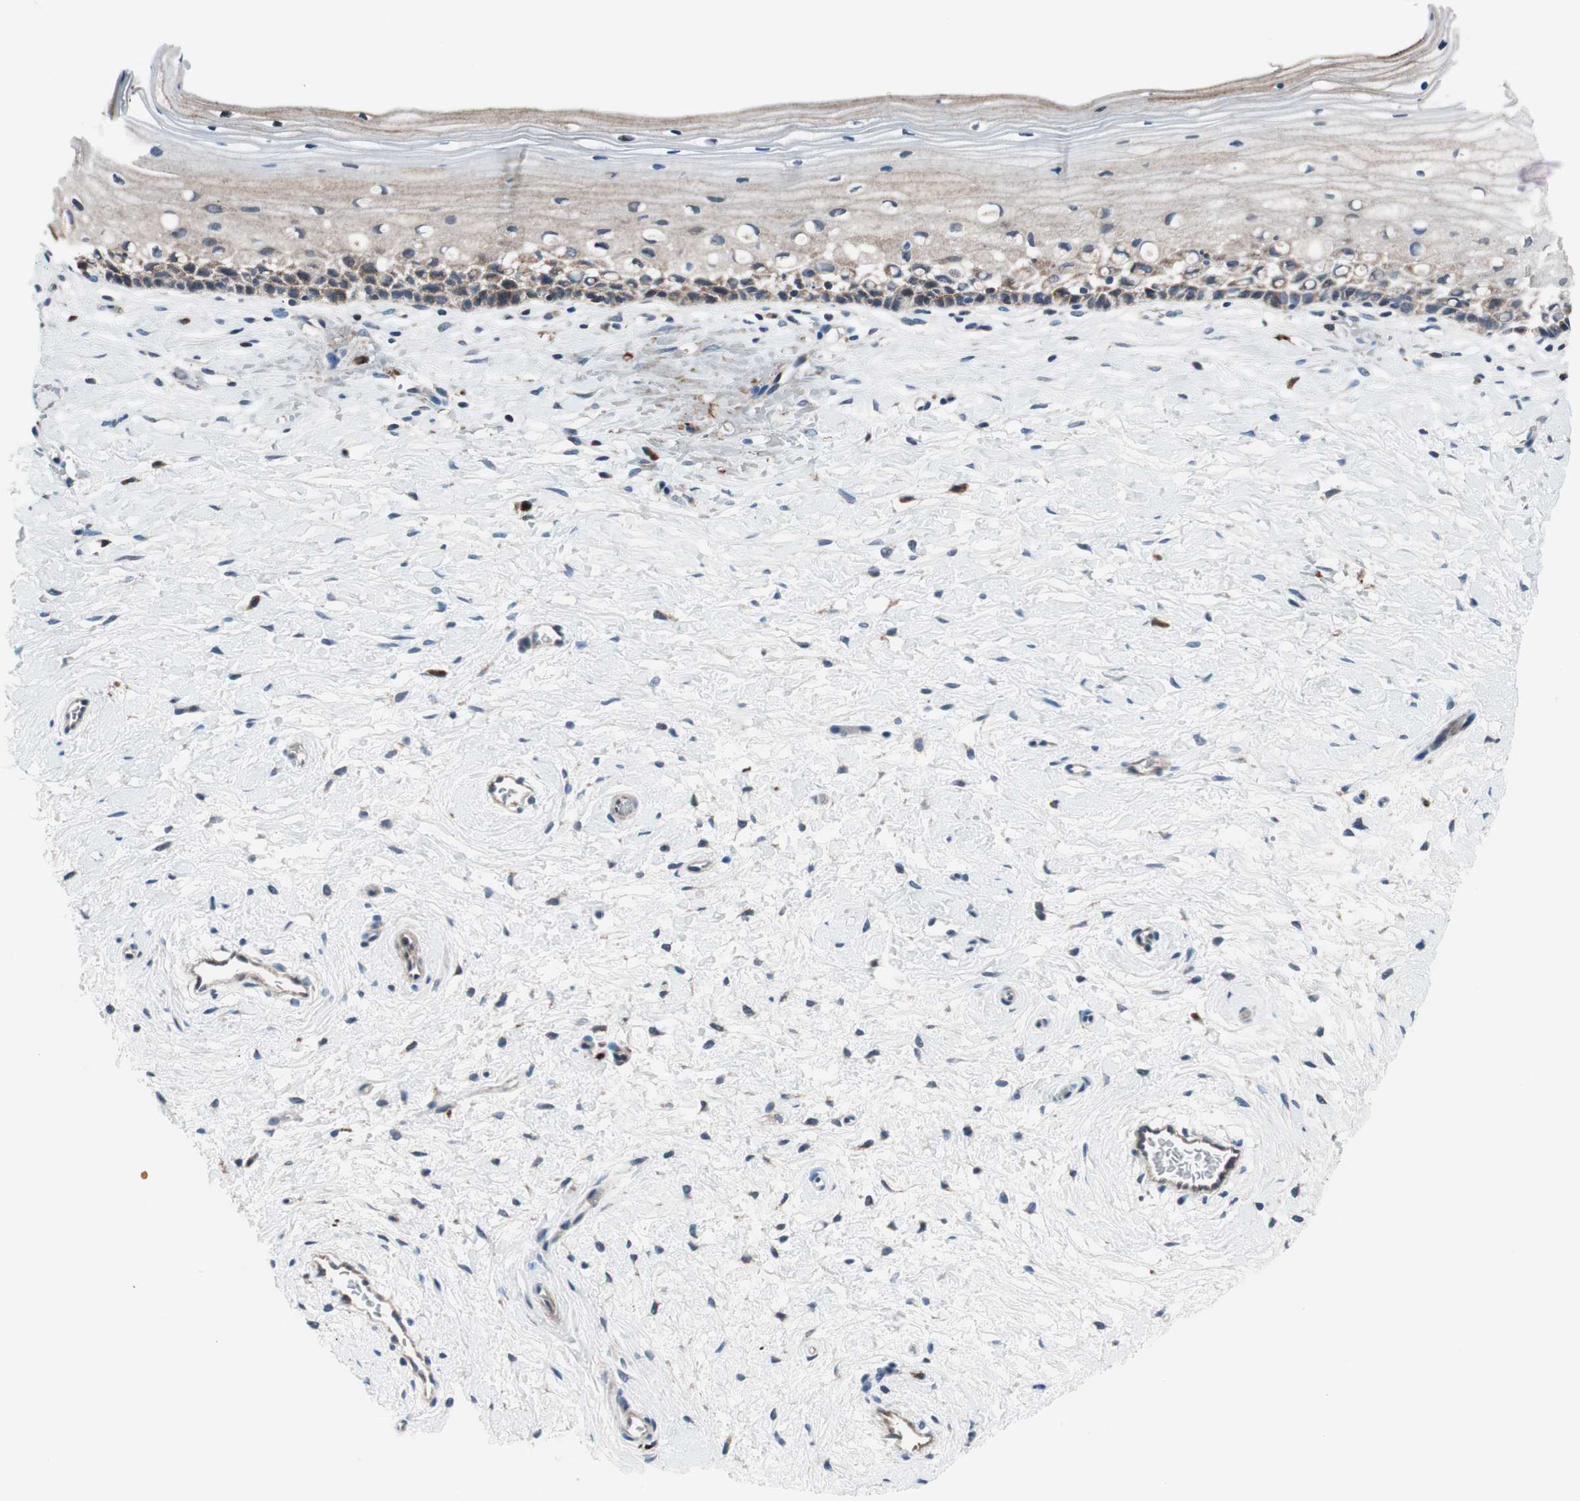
{"staining": {"intensity": "weak", "quantity": ">75%", "location": "cytoplasmic/membranous"}, "tissue": "cervix", "cell_type": "Glandular cells", "image_type": "normal", "snomed": [{"axis": "morphology", "description": "Normal tissue, NOS"}, {"axis": "topography", "description": "Cervix"}], "caption": "Protein staining demonstrates weak cytoplasmic/membranous positivity in about >75% of glandular cells in normal cervix.", "gene": "PRDX2", "patient": {"sex": "female", "age": 39}}